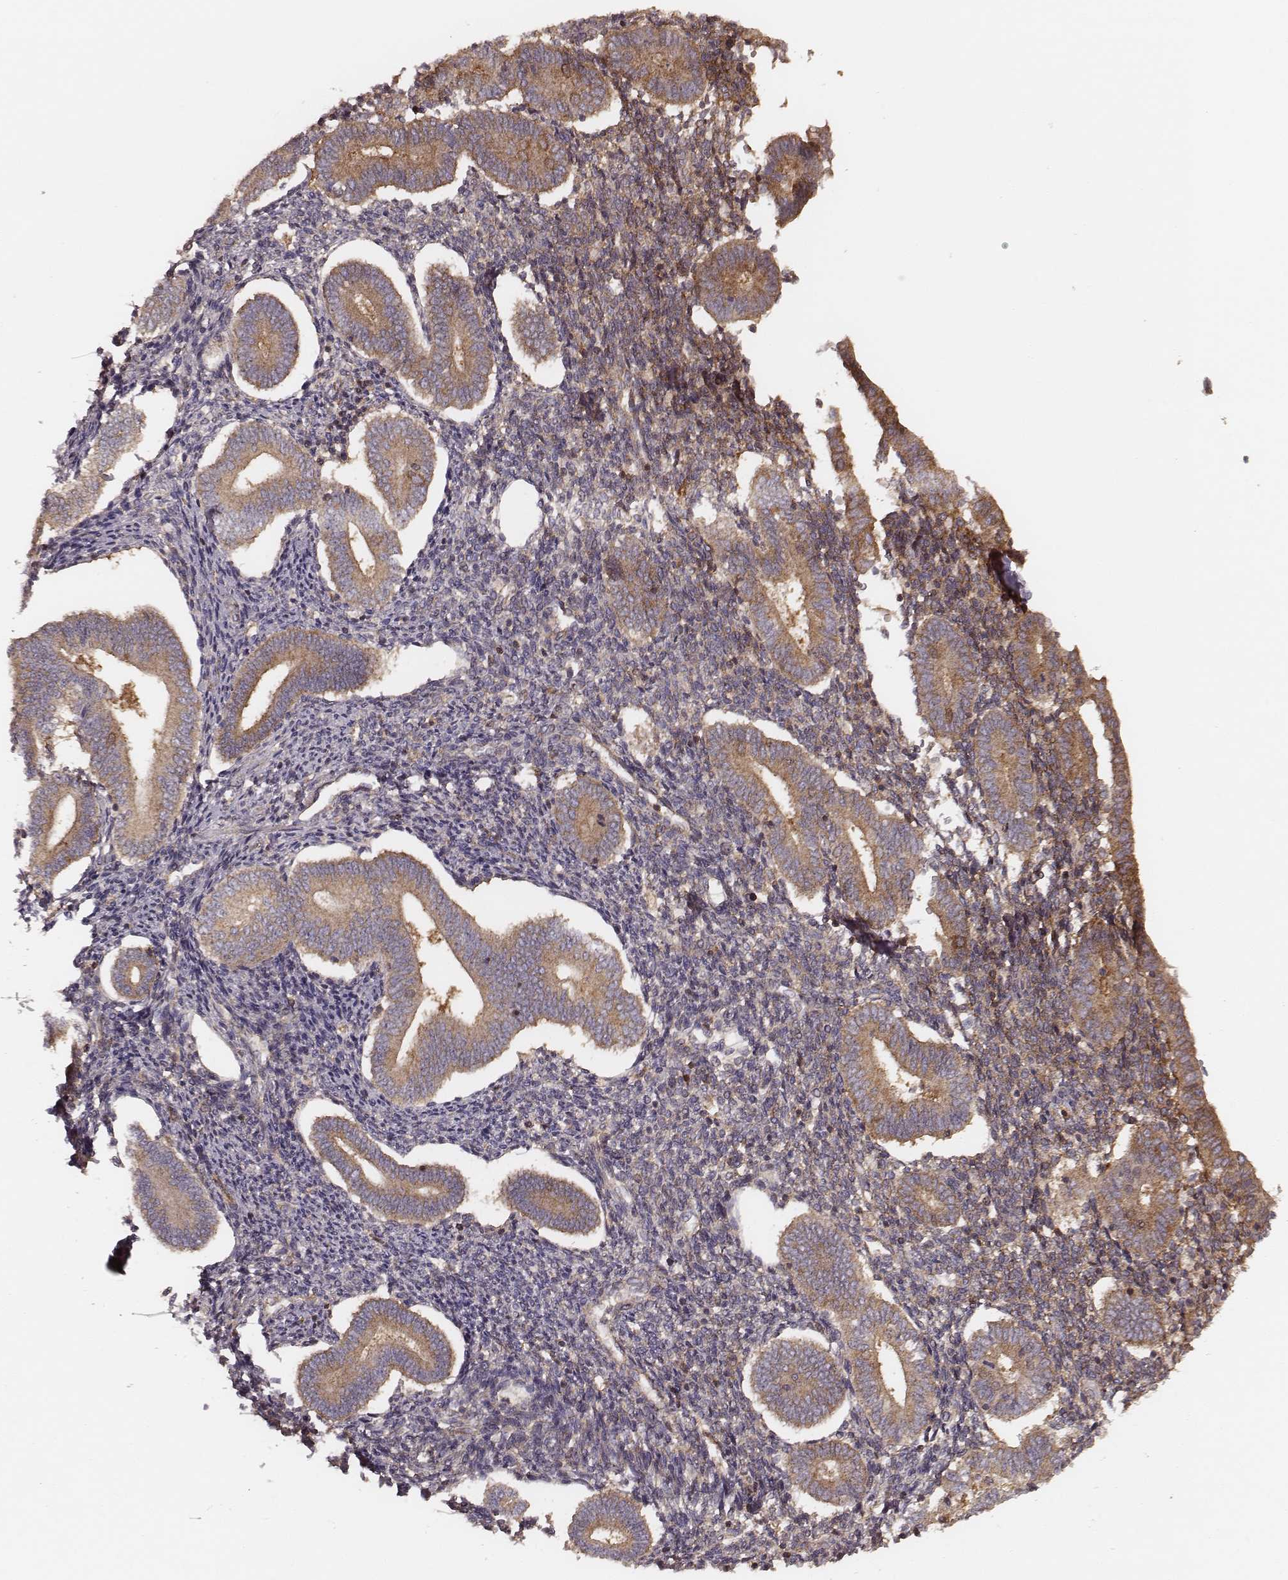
{"staining": {"intensity": "weak", "quantity": "25%-75%", "location": "cytoplasmic/membranous"}, "tissue": "endometrium", "cell_type": "Cells in endometrial stroma", "image_type": "normal", "snomed": [{"axis": "morphology", "description": "Normal tissue, NOS"}, {"axis": "topography", "description": "Endometrium"}], "caption": "Protein staining displays weak cytoplasmic/membranous expression in about 25%-75% of cells in endometrial stroma in normal endometrium. (IHC, brightfield microscopy, high magnification).", "gene": "CARS1", "patient": {"sex": "female", "age": 40}}